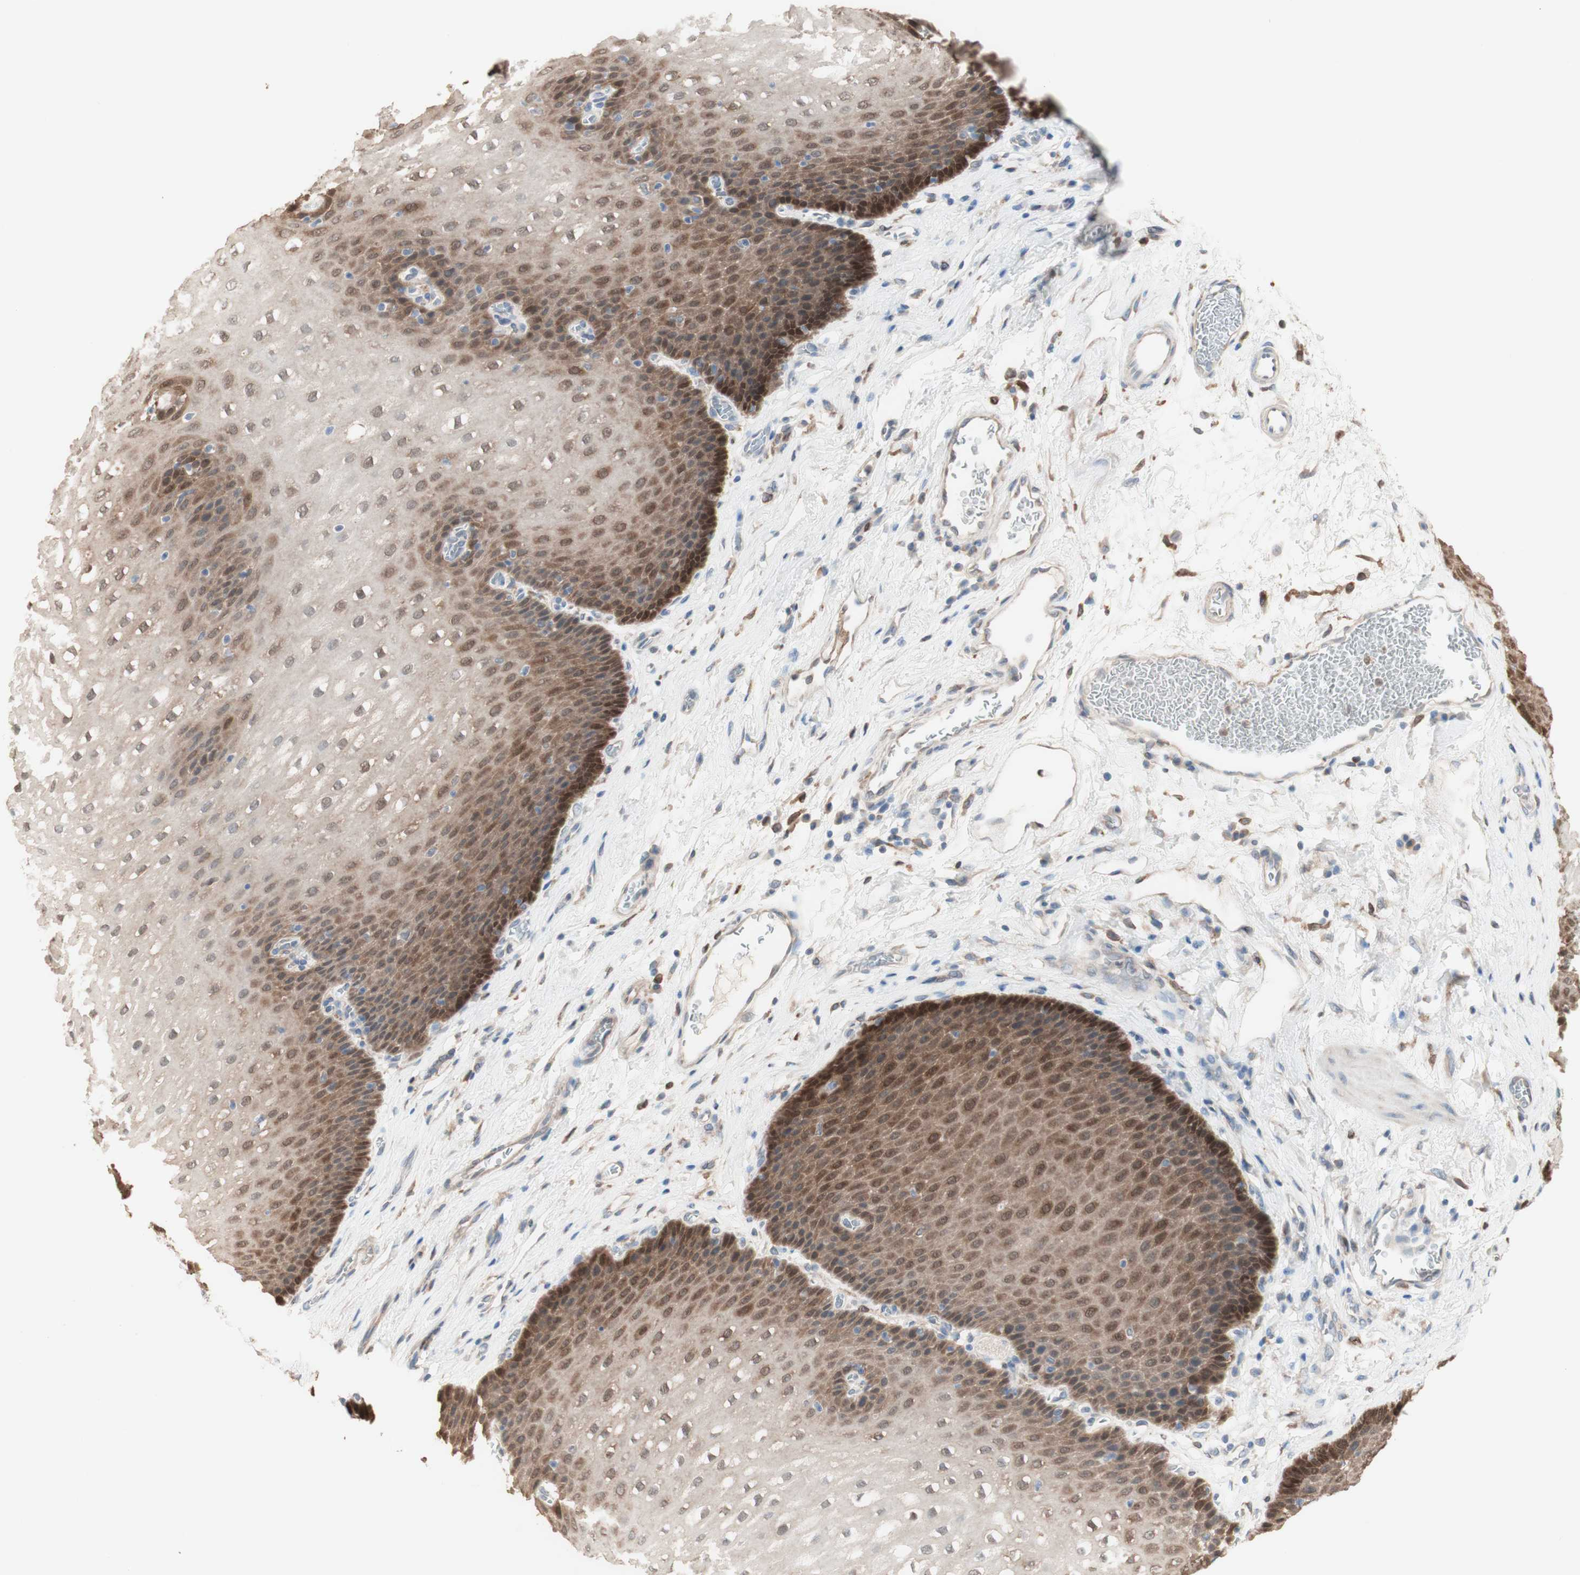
{"staining": {"intensity": "moderate", "quantity": "25%-75%", "location": "cytoplasmic/membranous,nuclear"}, "tissue": "esophagus", "cell_type": "Squamous epithelial cells", "image_type": "normal", "snomed": [{"axis": "morphology", "description": "Normal tissue, NOS"}, {"axis": "topography", "description": "Esophagus"}], "caption": "This image shows IHC staining of benign esophagus, with medium moderate cytoplasmic/membranous,nuclear expression in approximately 25%-75% of squamous epithelial cells.", "gene": "COMT", "patient": {"sex": "male", "age": 48}}